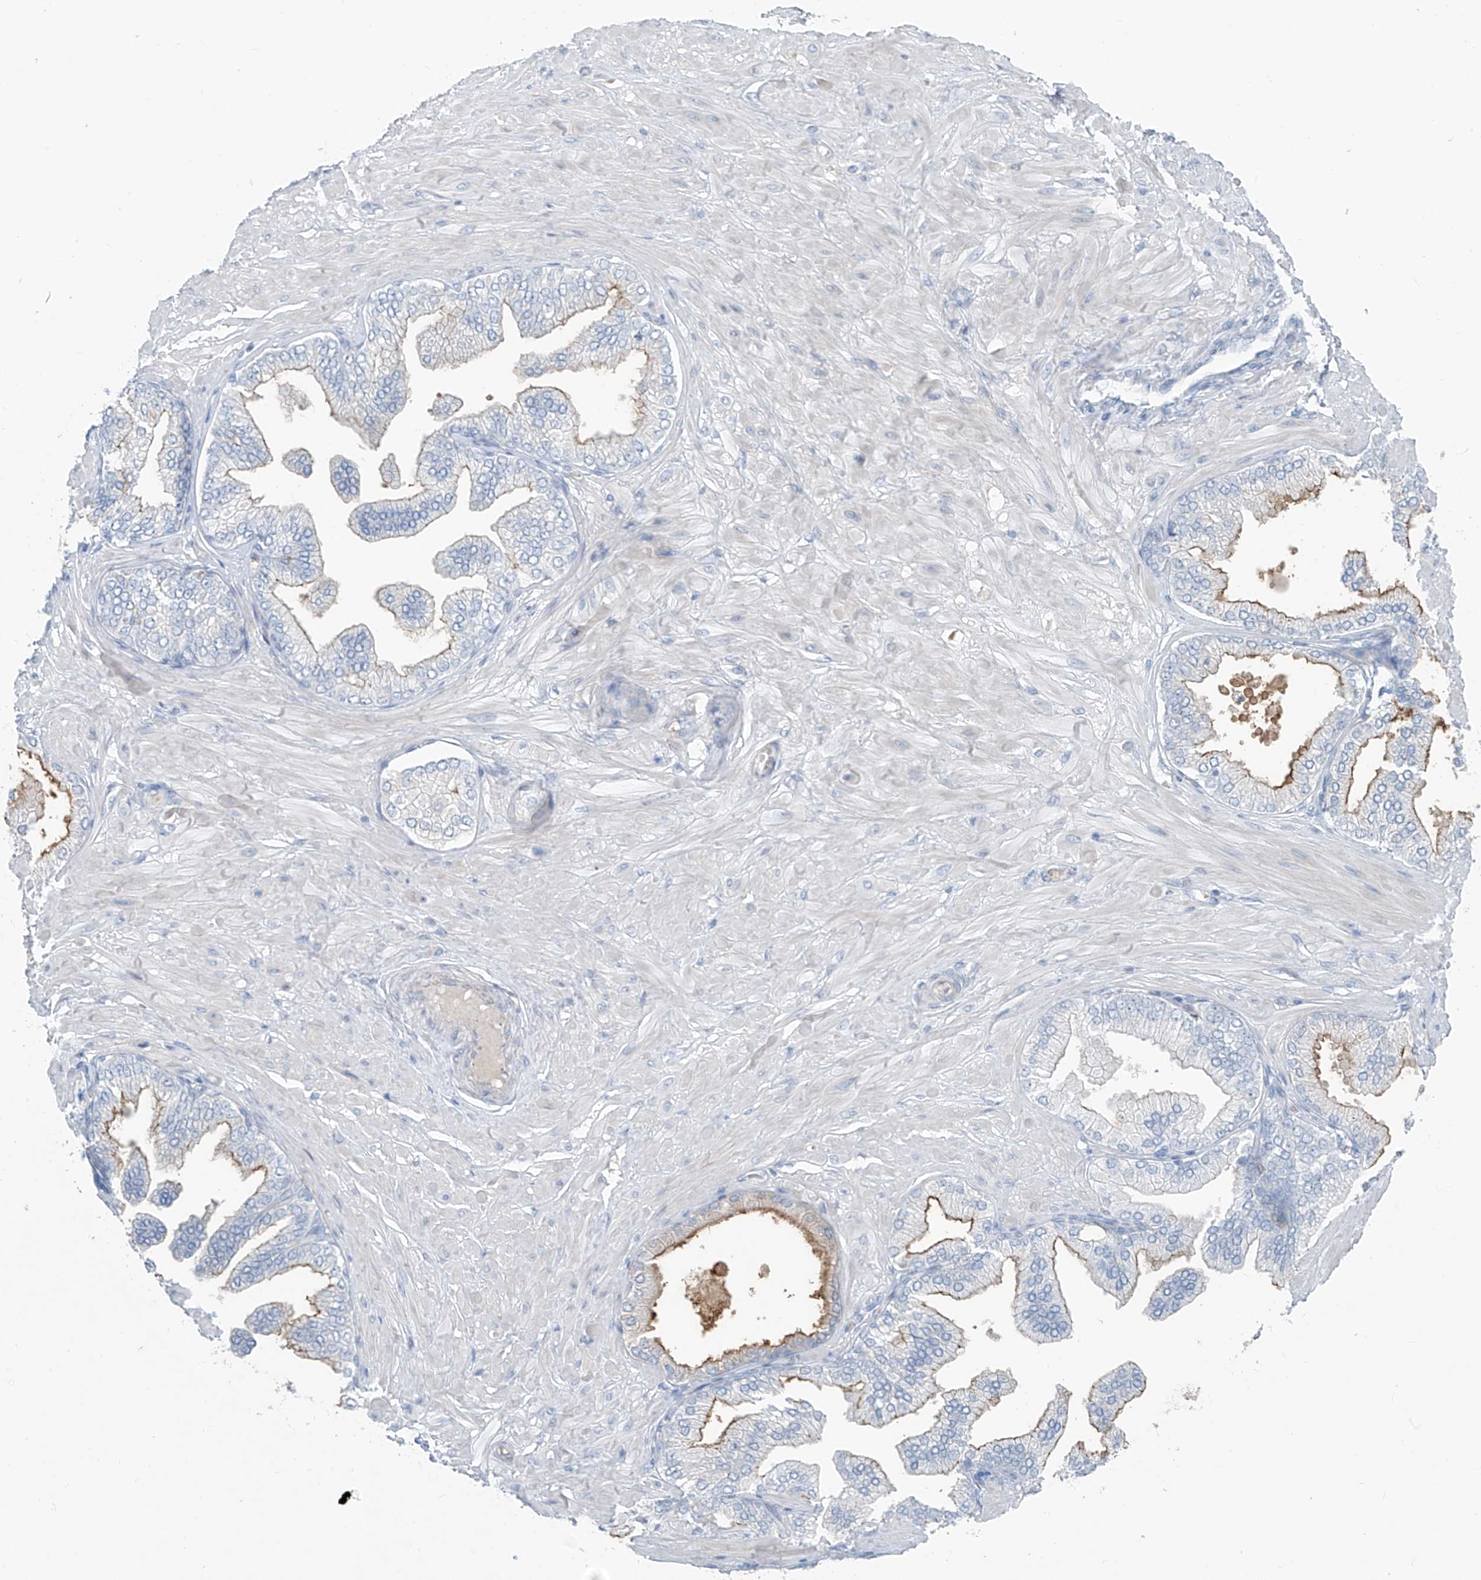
{"staining": {"intensity": "negative", "quantity": "none", "location": "none"}, "tissue": "adipose tissue", "cell_type": "Adipocytes", "image_type": "normal", "snomed": [{"axis": "morphology", "description": "Normal tissue, NOS"}, {"axis": "morphology", "description": "Adenocarcinoma, Low grade"}, {"axis": "topography", "description": "Prostate"}, {"axis": "topography", "description": "Peripheral nerve tissue"}], "caption": "The immunohistochemistry image has no significant staining in adipocytes of adipose tissue. Nuclei are stained in blue.", "gene": "ZNF793", "patient": {"sex": "male", "age": 63}}